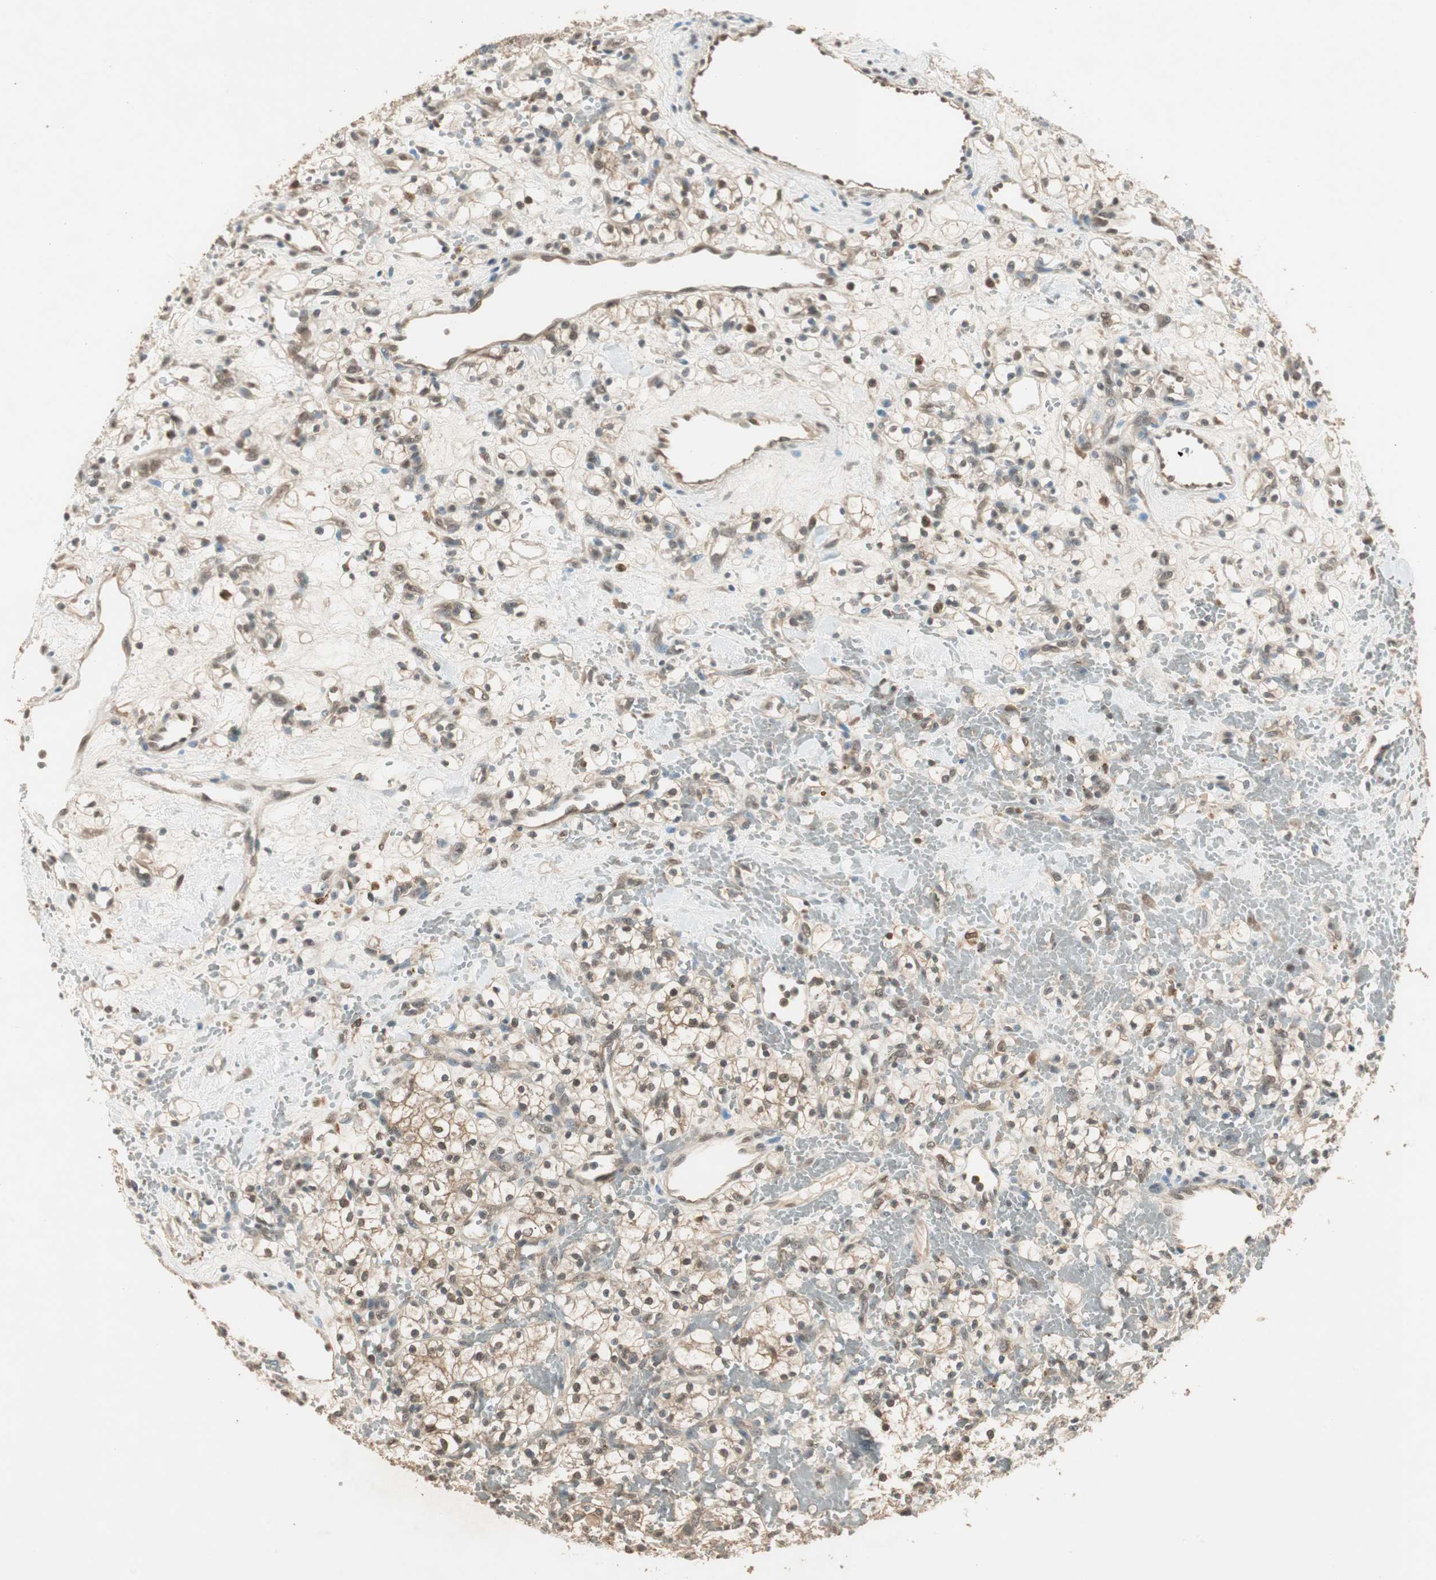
{"staining": {"intensity": "weak", "quantity": "<25%", "location": "cytoplasmic/membranous"}, "tissue": "renal cancer", "cell_type": "Tumor cells", "image_type": "cancer", "snomed": [{"axis": "morphology", "description": "Adenocarcinoma, NOS"}, {"axis": "topography", "description": "Kidney"}], "caption": "The IHC photomicrograph has no significant positivity in tumor cells of renal cancer tissue.", "gene": "USP5", "patient": {"sex": "female", "age": 60}}